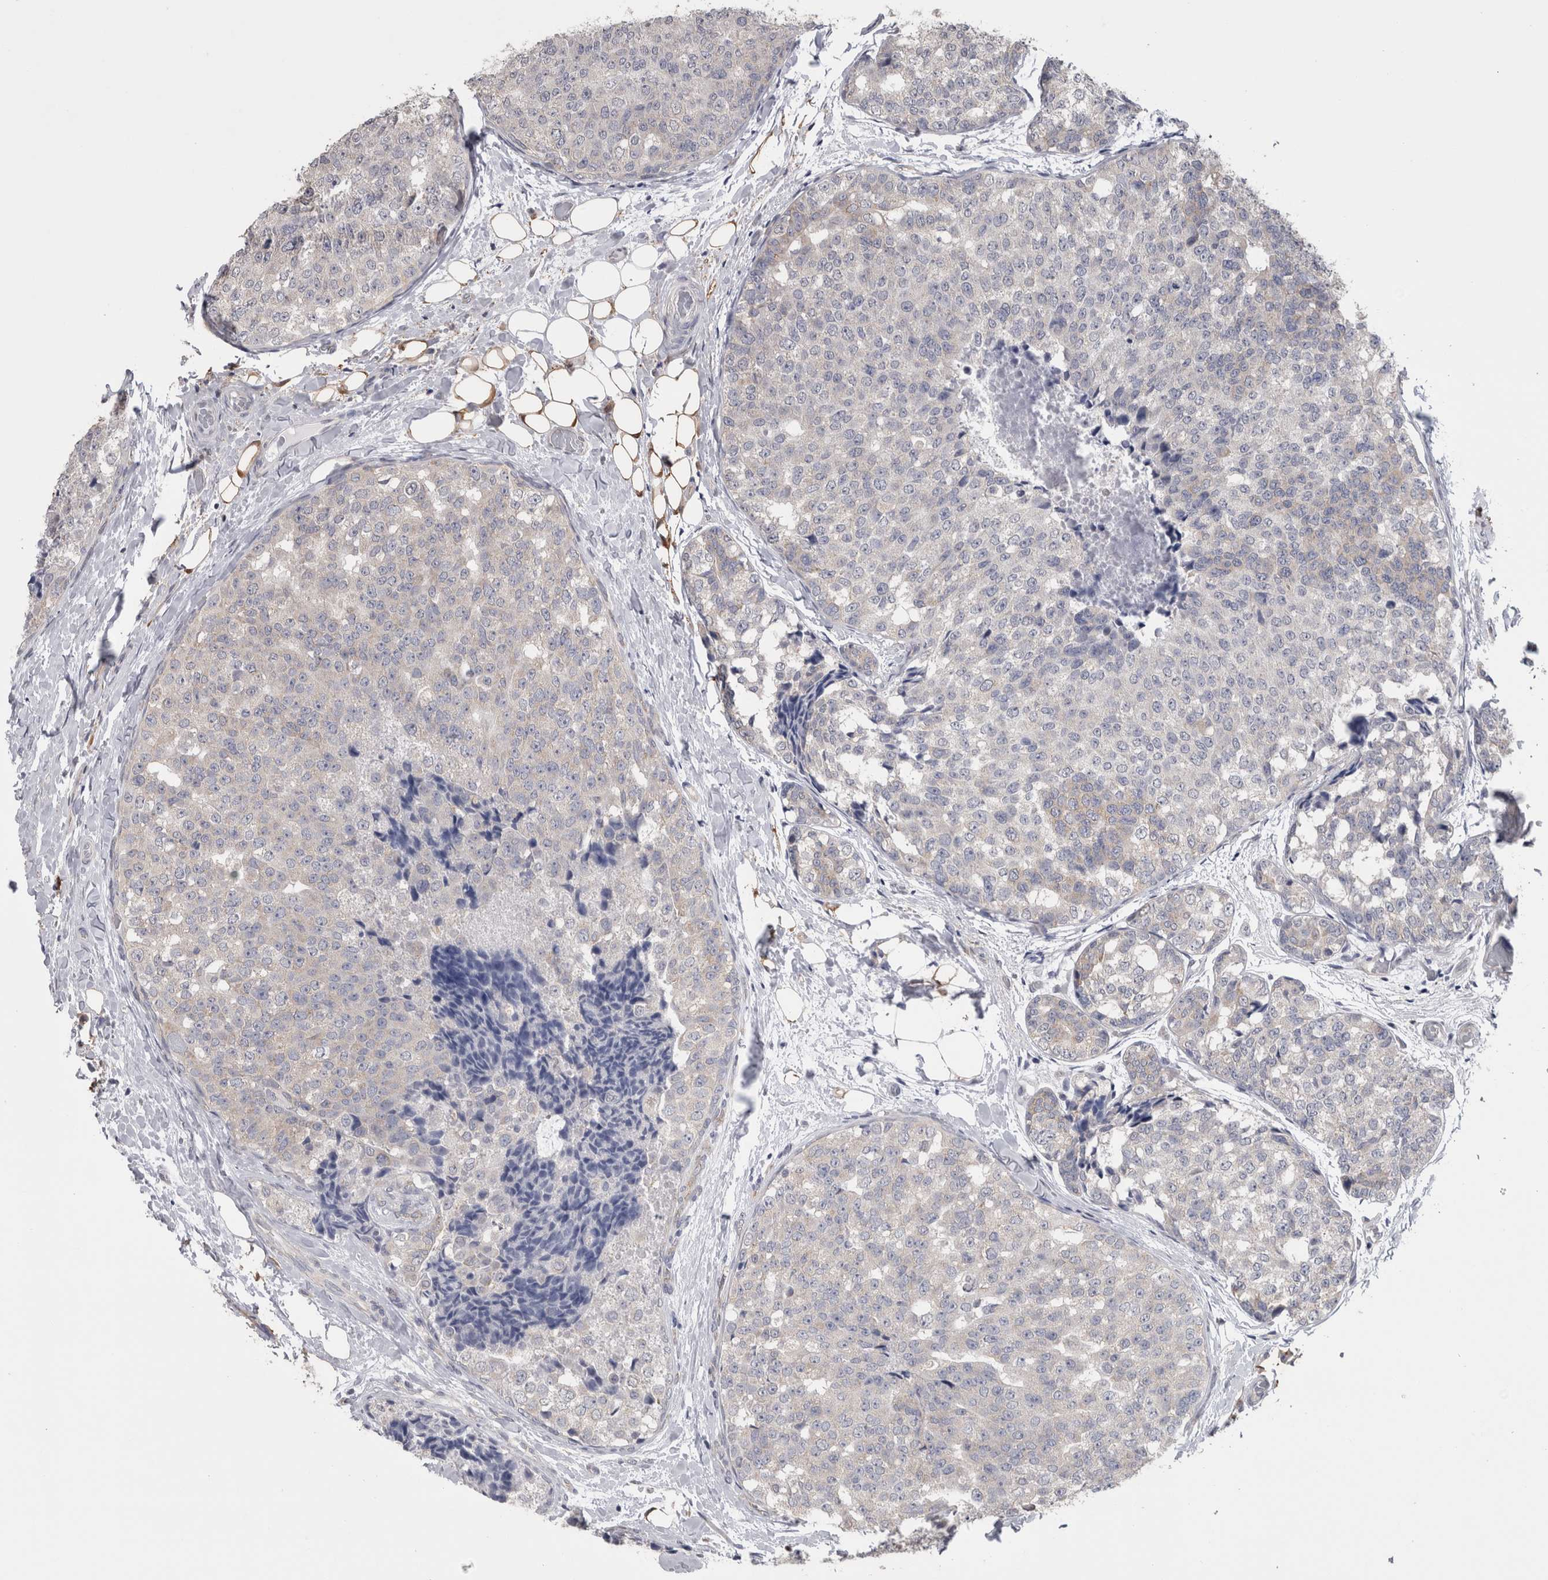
{"staining": {"intensity": "negative", "quantity": "none", "location": "none"}, "tissue": "breast cancer", "cell_type": "Tumor cells", "image_type": "cancer", "snomed": [{"axis": "morphology", "description": "Normal tissue, NOS"}, {"axis": "morphology", "description": "Duct carcinoma"}, {"axis": "topography", "description": "Breast"}], "caption": "DAB (3,3'-diaminobenzidine) immunohistochemical staining of human breast cancer shows no significant expression in tumor cells.", "gene": "DDX6", "patient": {"sex": "female", "age": 43}}